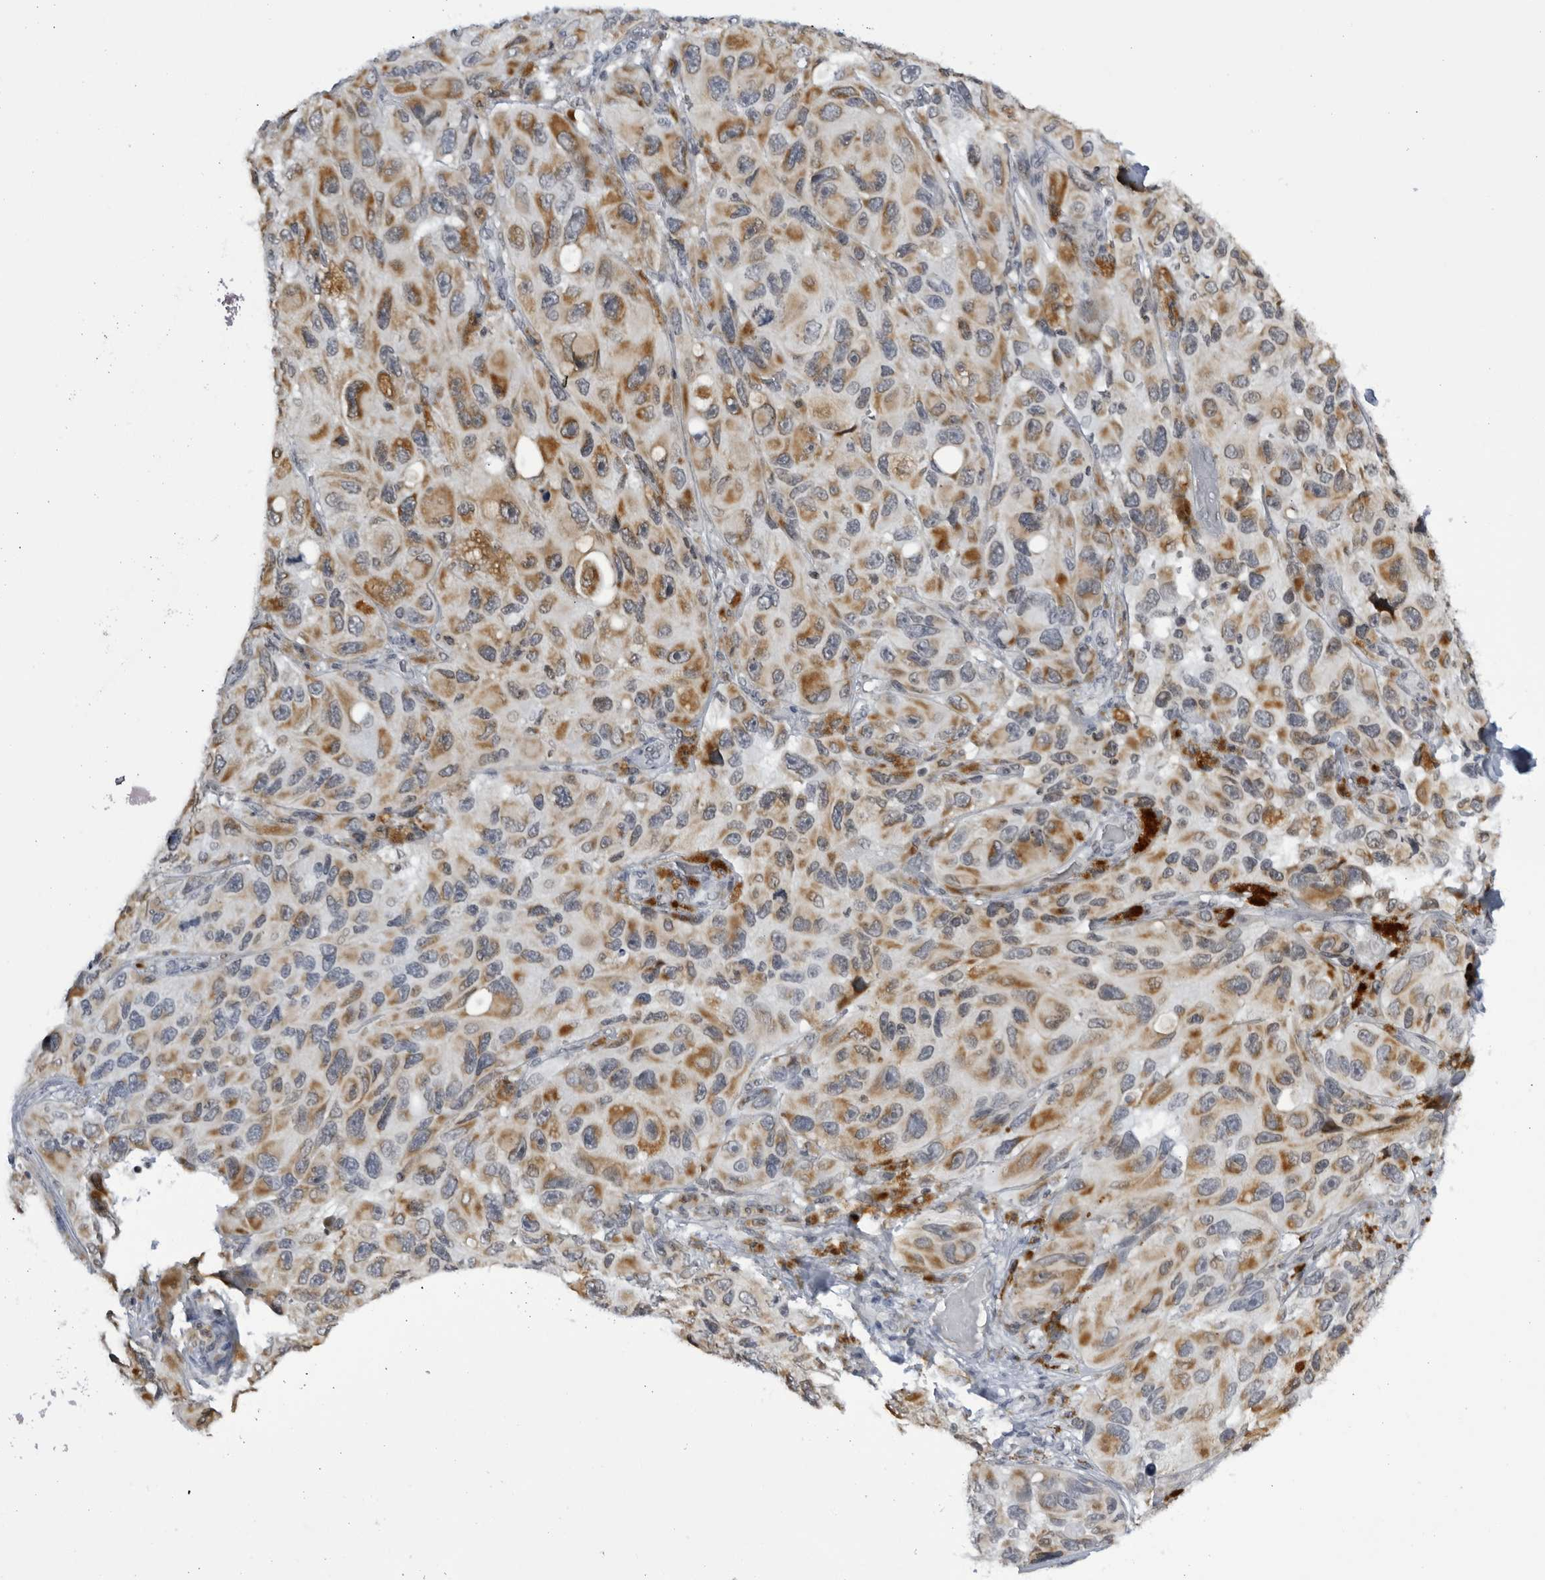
{"staining": {"intensity": "moderate", "quantity": "25%-75%", "location": "cytoplasmic/membranous"}, "tissue": "melanoma", "cell_type": "Tumor cells", "image_type": "cancer", "snomed": [{"axis": "morphology", "description": "Malignant melanoma, NOS"}, {"axis": "topography", "description": "Skin"}], "caption": "Immunohistochemistry (IHC) image of neoplastic tissue: melanoma stained using immunohistochemistry exhibits medium levels of moderate protein expression localized specifically in the cytoplasmic/membranous of tumor cells, appearing as a cytoplasmic/membranous brown color.", "gene": "SLC25A22", "patient": {"sex": "female", "age": 73}}